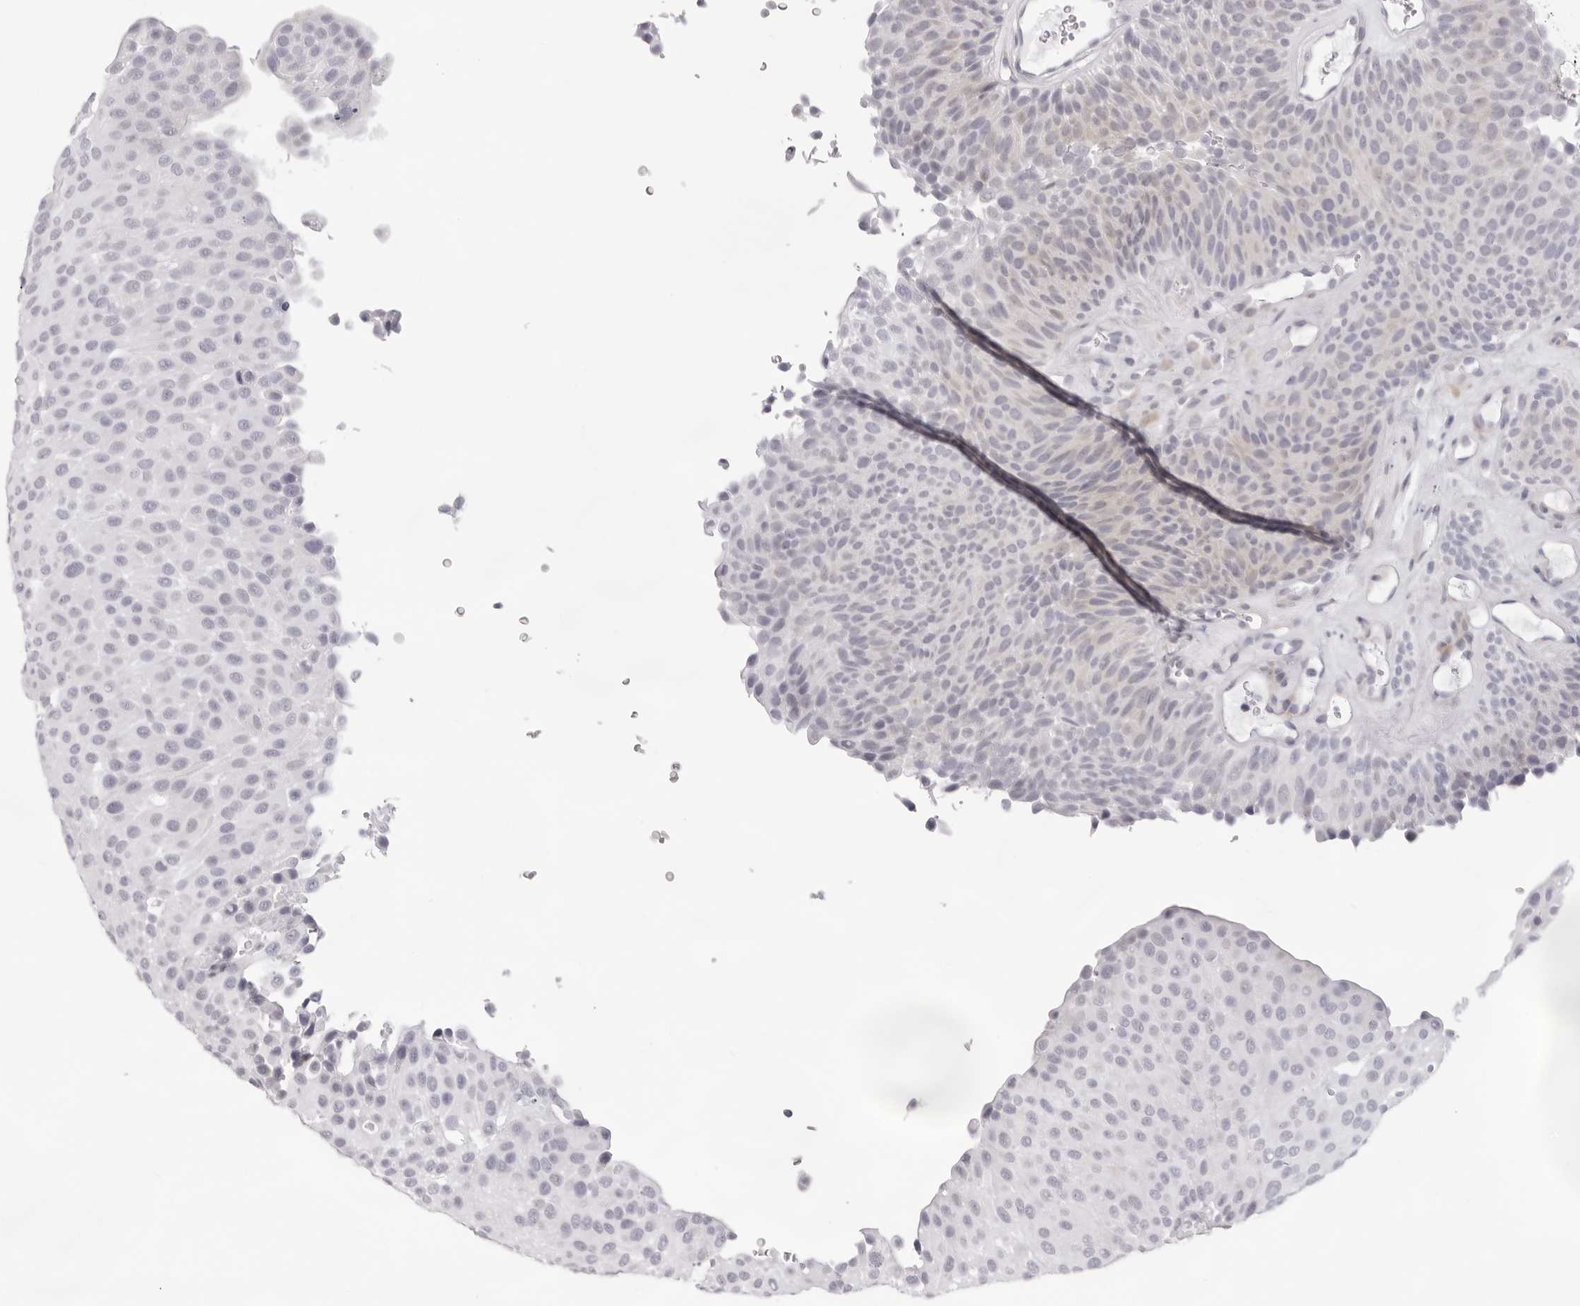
{"staining": {"intensity": "negative", "quantity": "none", "location": "none"}, "tissue": "urothelial cancer", "cell_type": "Tumor cells", "image_type": "cancer", "snomed": [{"axis": "morphology", "description": "Urothelial carcinoma, Low grade"}, {"axis": "topography", "description": "Urinary bladder"}], "caption": "Immunohistochemical staining of urothelial carcinoma (low-grade) exhibits no significant positivity in tumor cells.", "gene": "SMIM2", "patient": {"sex": "male", "age": 78}}